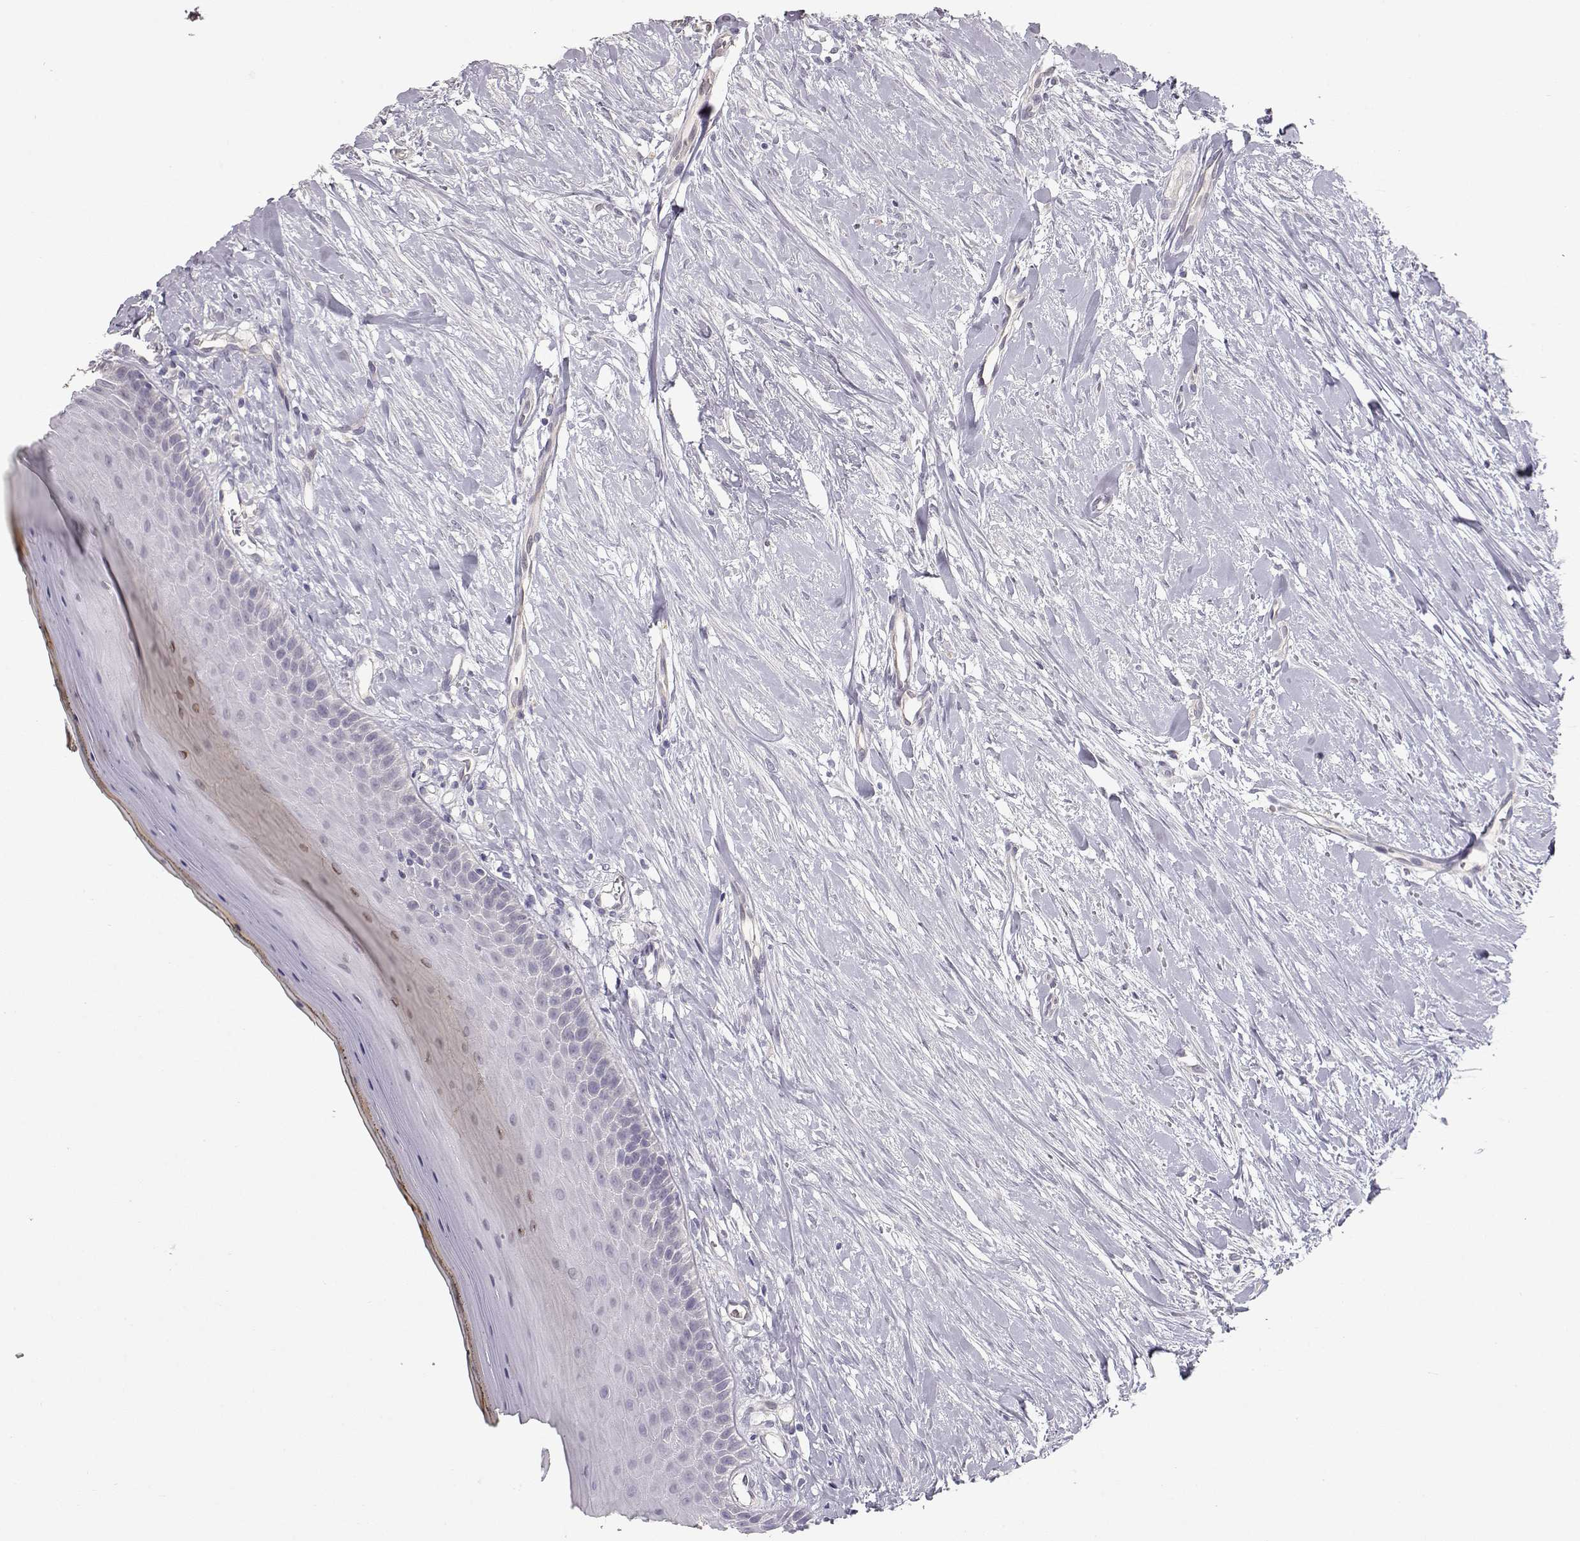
{"staining": {"intensity": "negative", "quantity": "none", "location": "none"}, "tissue": "oral mucosa", "cell_type": "Squamous epithelial cells", "image_type": "normal", "snomed": [{"axis": "morphology", "description": "Normal tissue, NOS"}, {"axis": "topography", "description": "Oral tissue"}], "caption": "This photomicrograph is of normal oral mucosa stained with immunohistochemistry (IHC) to label a protein in brown with the nuclei are counter-stained blue. There is no staining in squamous epithelial cells.", "gene": "SLC18A1", "patient": {"sex": "female", "age": 43}}